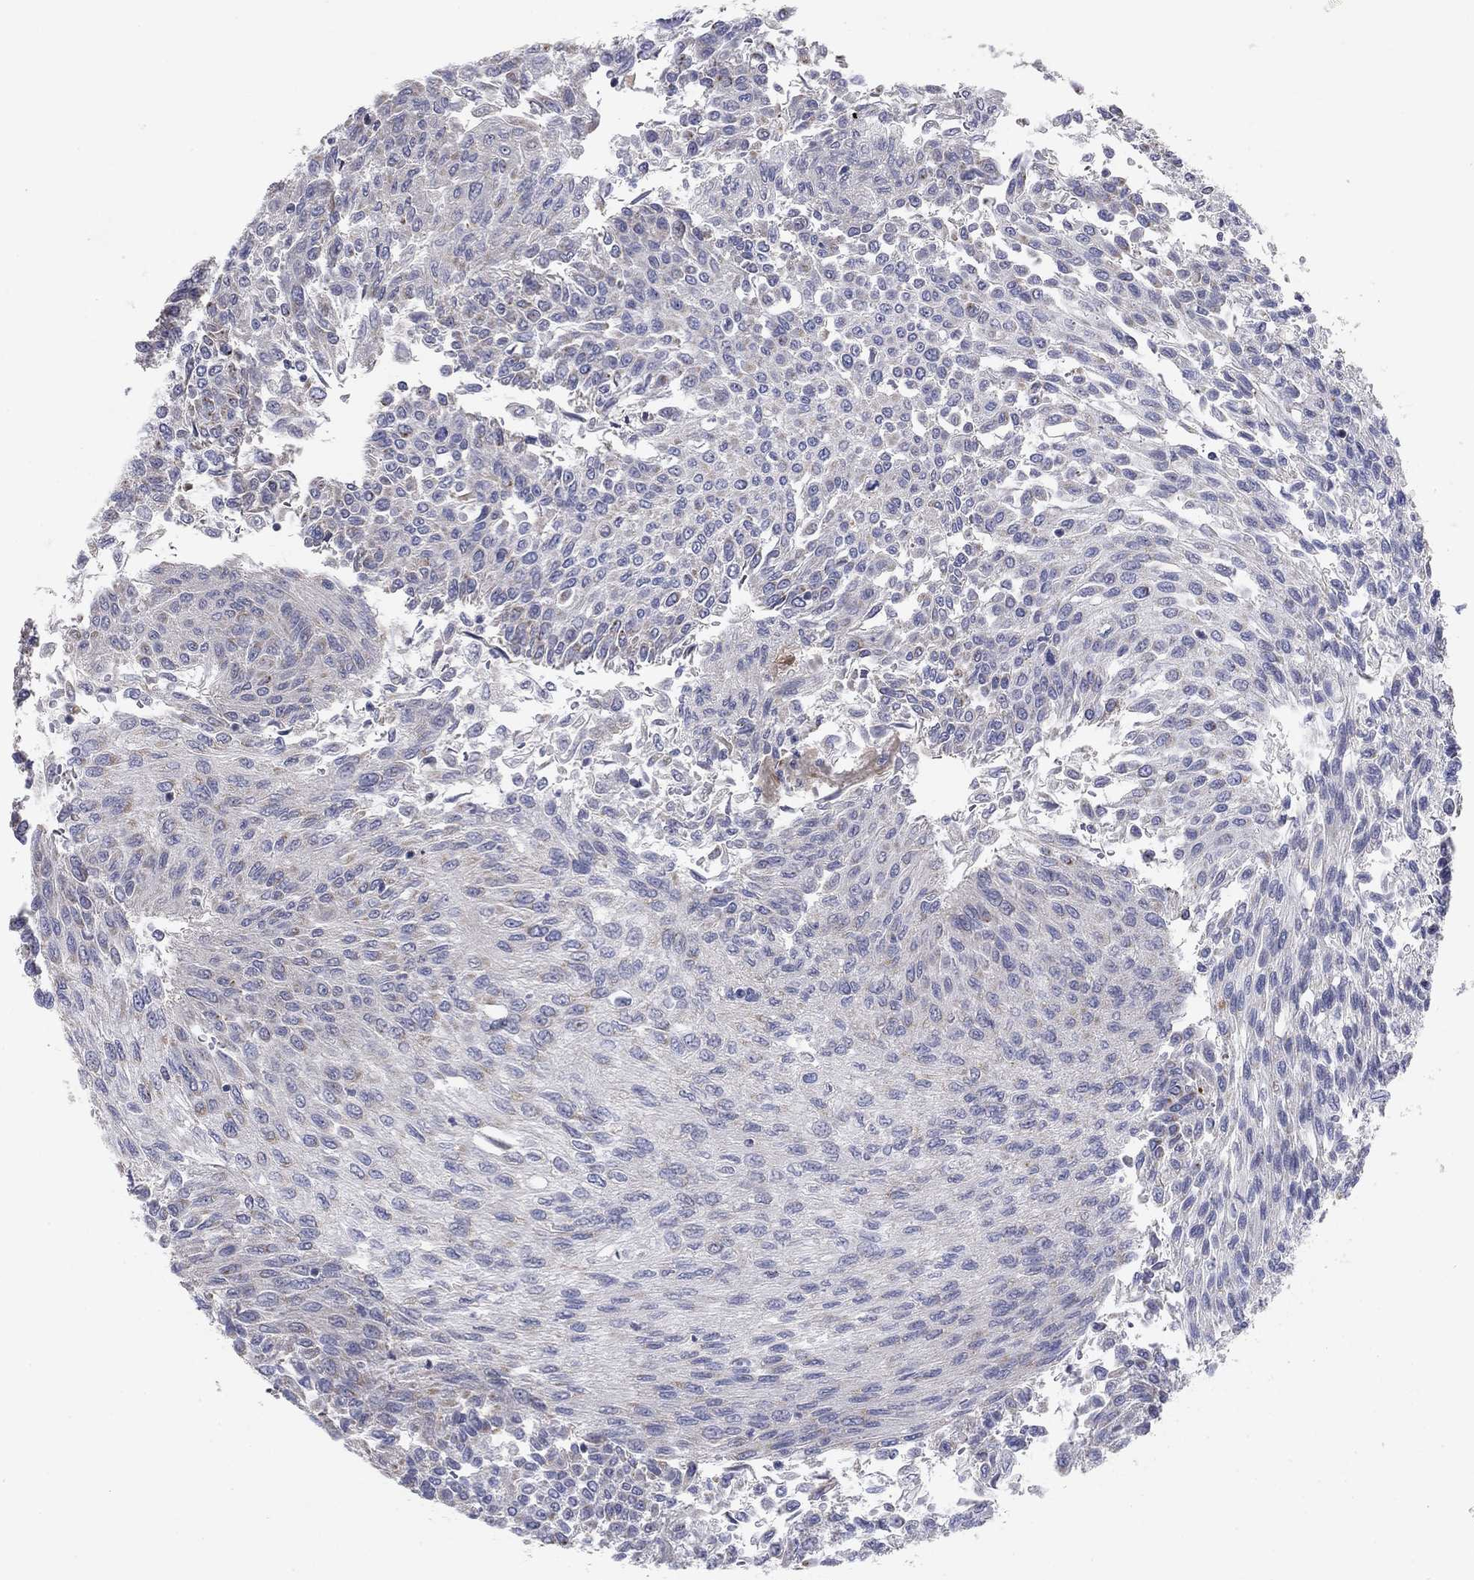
{"staining": {"intensity": "negative", "quantity": "none", "location": "none"}, "tissue": "urothelial cancer", "cell_type": "Tumor cells", "image_type": "cancer", "snomed": [{"axis": "morphology", "description": "Urothelial carcinoma, Low grade"}, {"axis": "topography", "description": "Urinary bladder"}], "caption": "Urothelial carcinoma (low-grade) was stained to show a protein in brown. There is no significant positivity in tumor cells.", "gene": "PTGDS", "patient": {"sex": "male", "age": 78}}